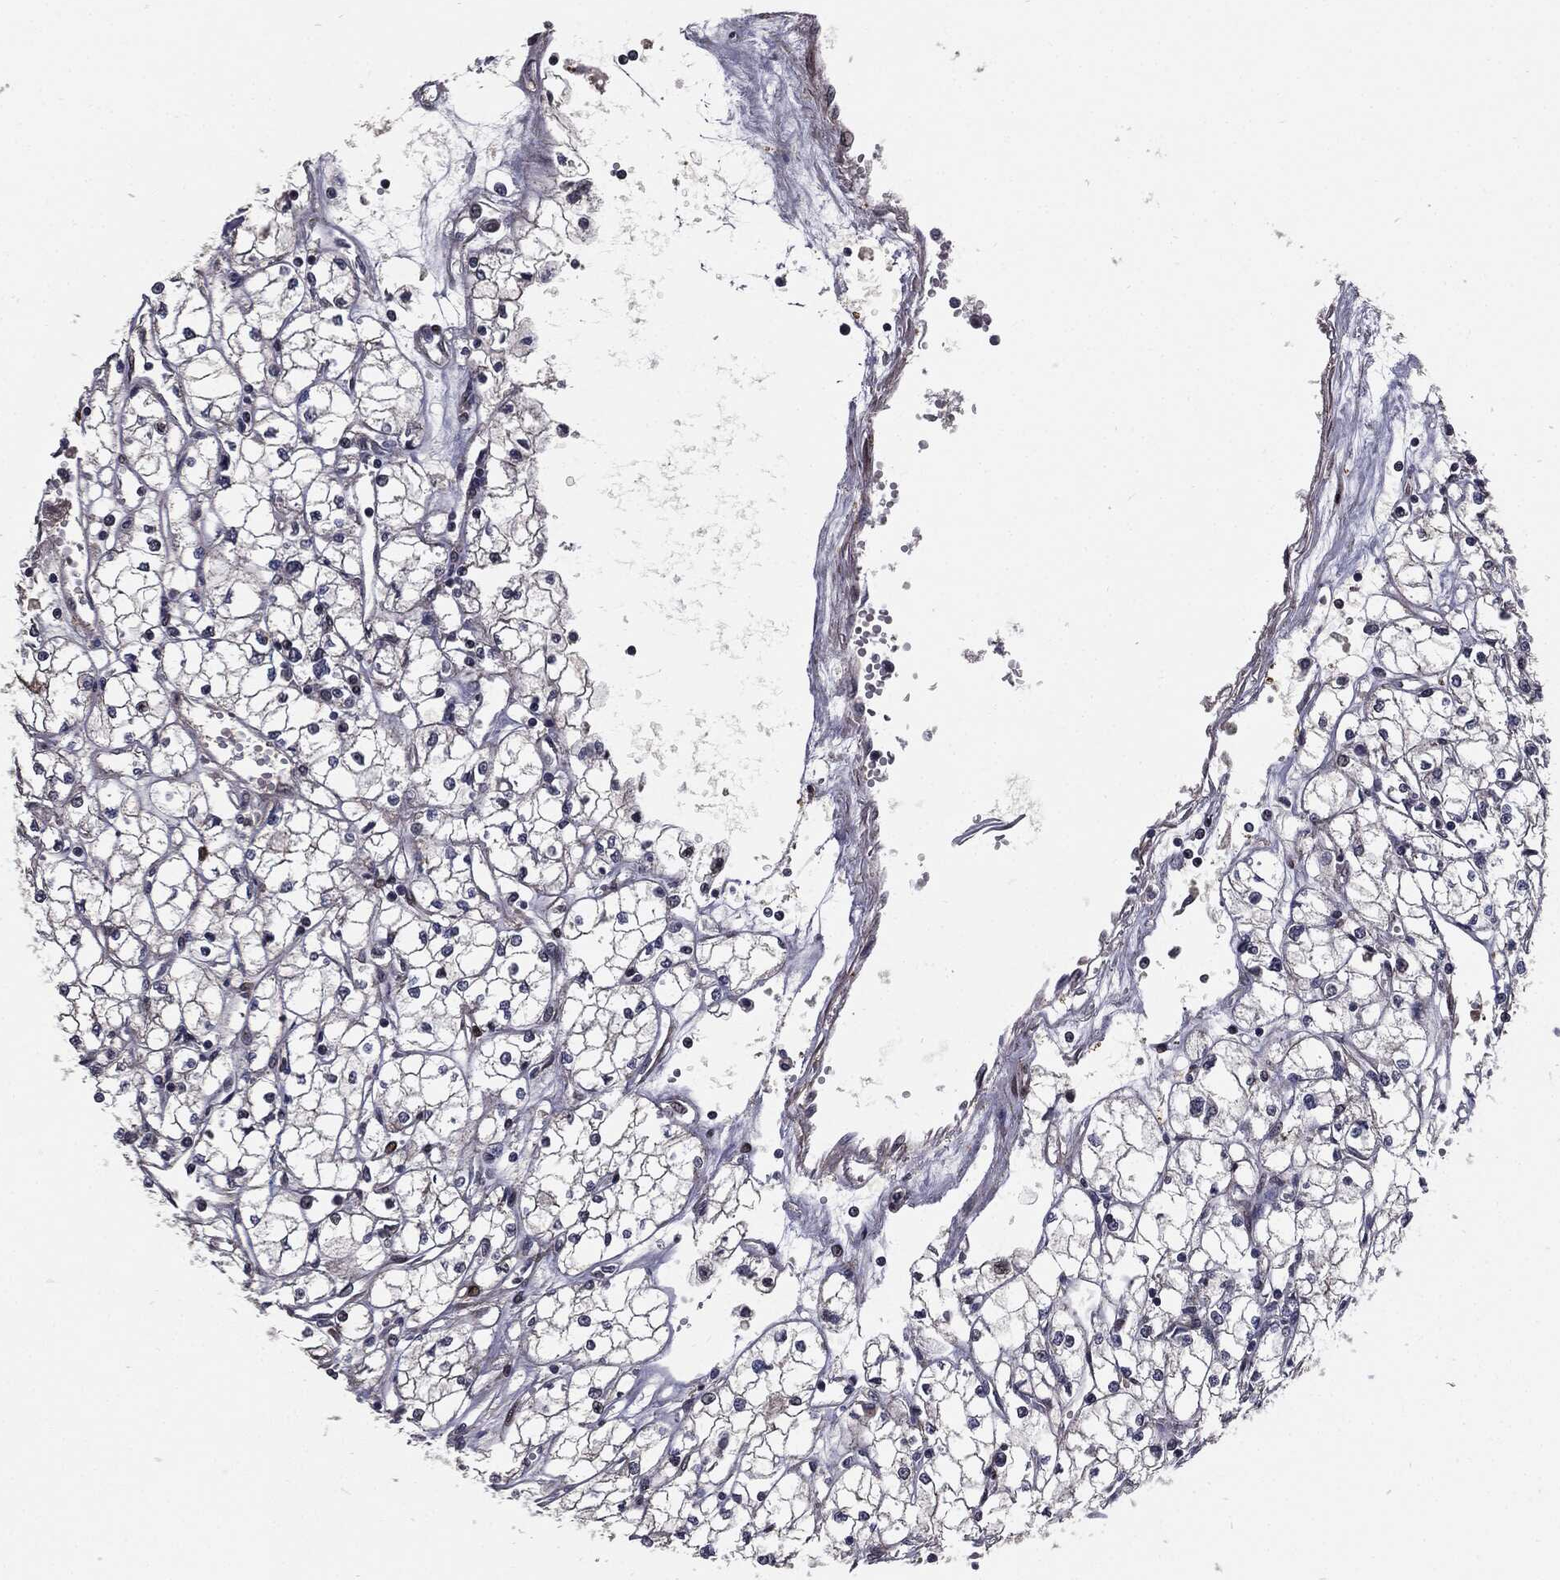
{"staining": {"intensity": "negative", "quantity": "none", "location": "none"}, "tissue": "renal cancer", "cell_type": "Tumor cells", "image_type": "cancer", "snomed": [{"axis": "morphology", "description": "Adenocarcinoma, NOS"}, {"axis": "topography", "description": "Kidney"}], "caption": "Immunohistochemistry (IHC) photomicrograph of renal adenocarcinoma stained for a protein (brown), which exhibits no expression in tumor cells.", "gene": "PTPA", "patient": {"sex": "male", "age": 67}}